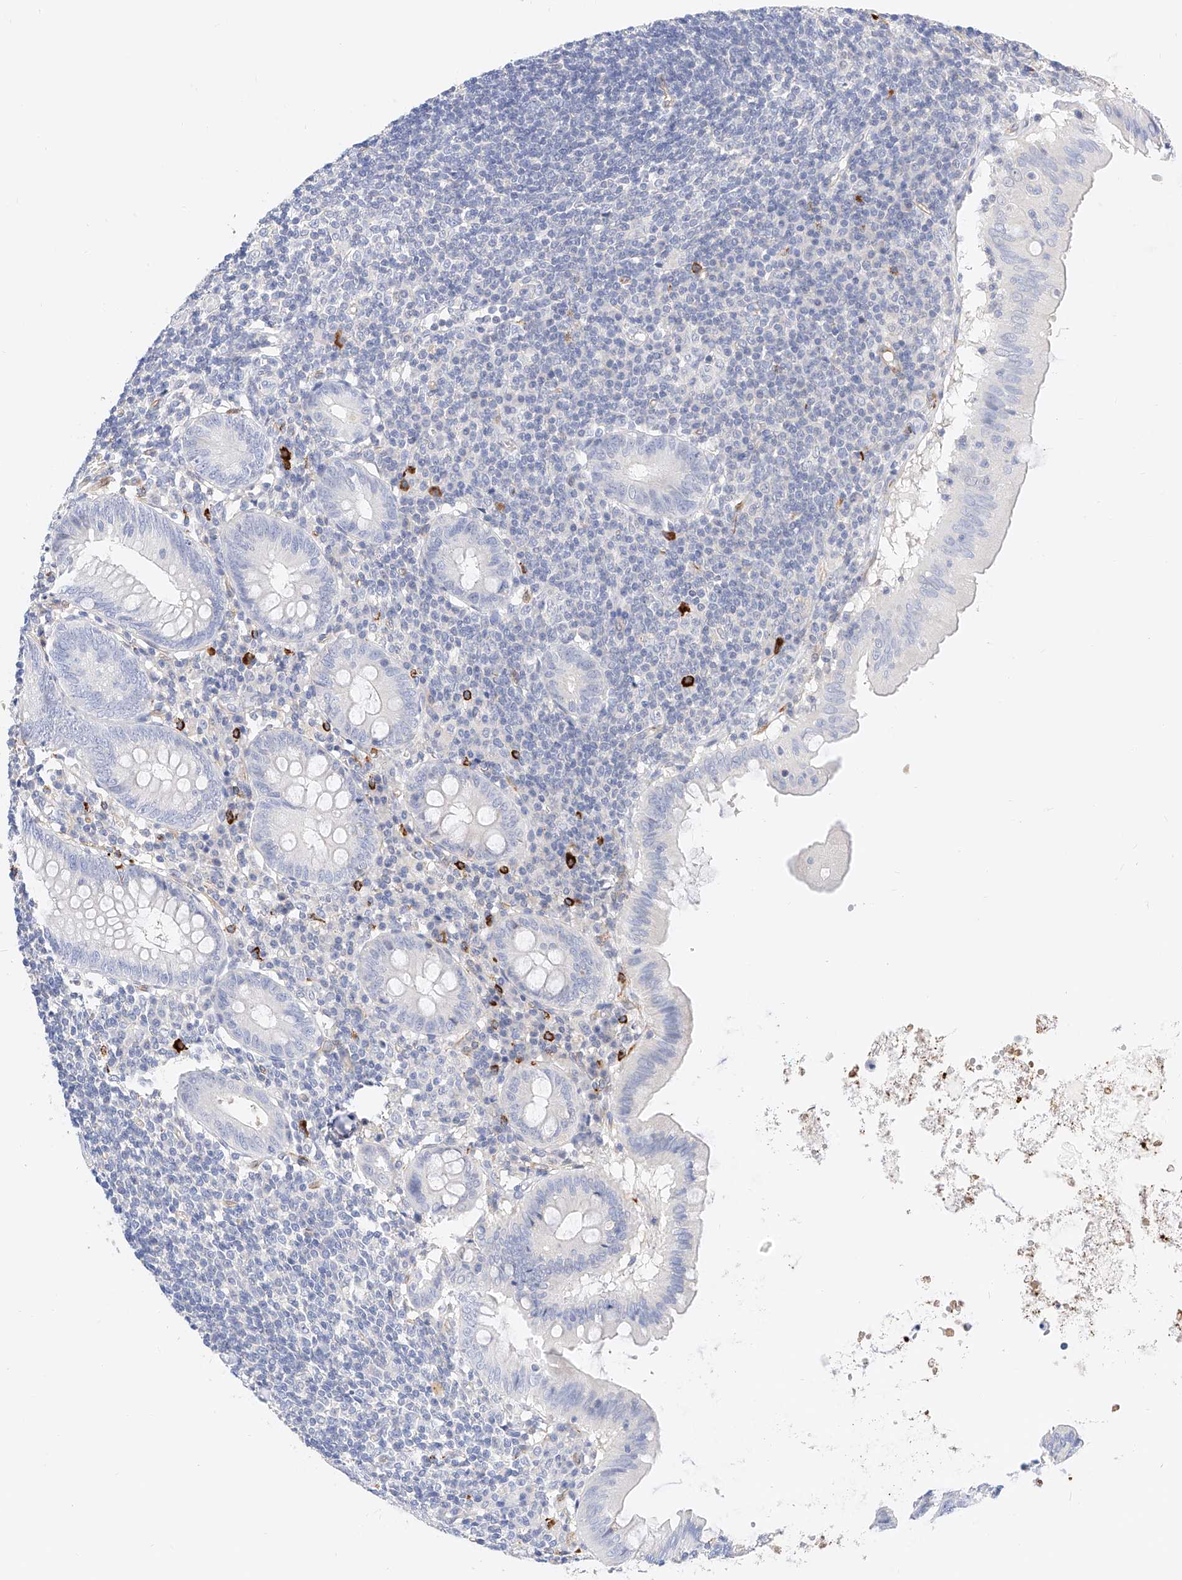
{"staining": {"intensity": "negative", "quantity": "none", "location": "none"}, "tissue": "appendix", "cell_type": "Glandular cells", "image_type": "normal", "snomed": [{"axis": "morphology", "description": "Normal tissue, NOS"}, {"axis": "topography", "description": "Appendix"}], "caption": "Immunohistochemistry photomicrograph of normal appendix: human appendix stained with DAB (3,3'-diaminobenzidine) demonstrates no significant protein staining in glandular cells. The staining is performed using DAB brown chromogen with nuclei counter-stained in using hematoxylin.", "gene": "CDCP2", "patient": {"sex": "female", "age": 54}}